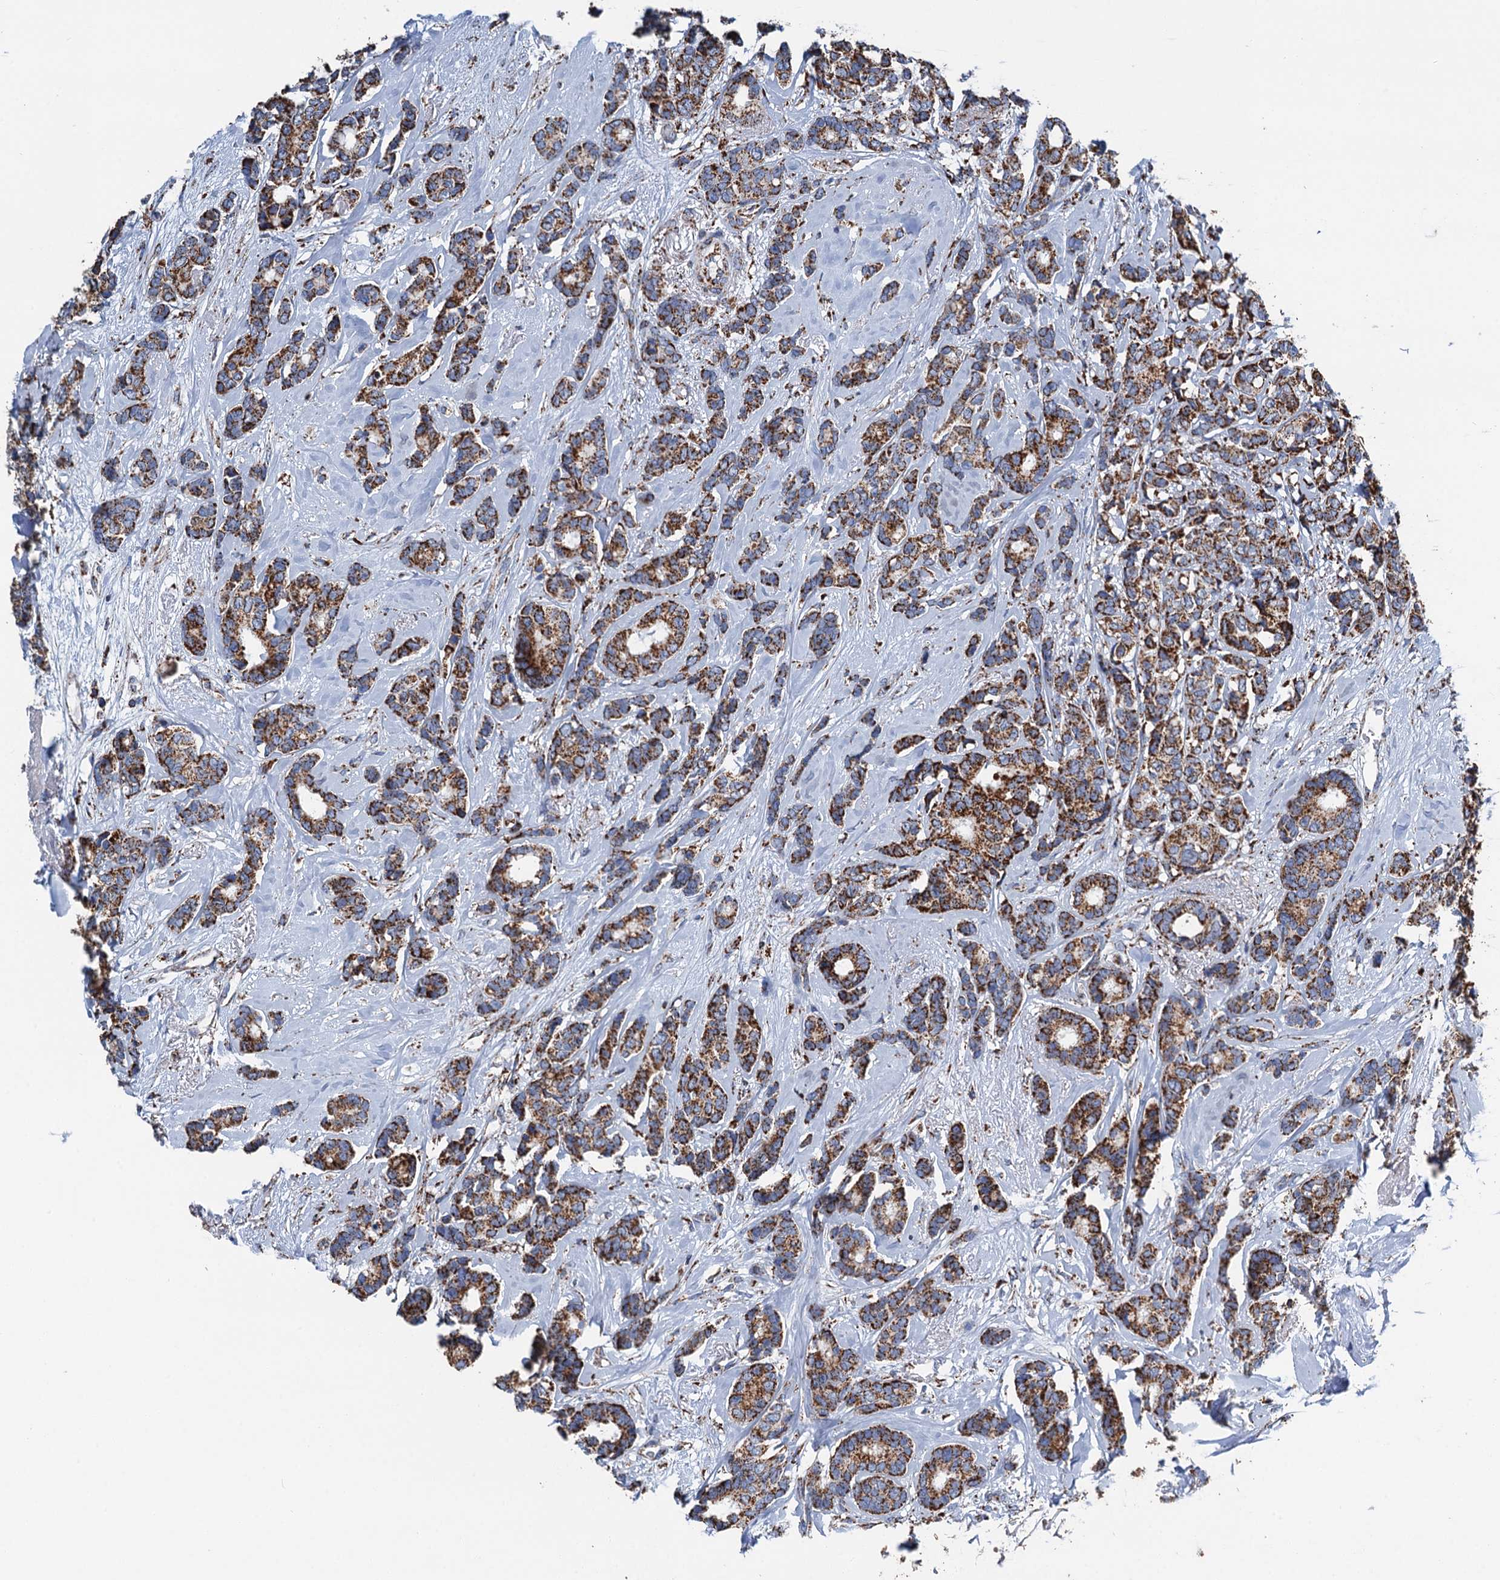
{"staining": {"intensity": "strong", "quantity": ">75%", "location": "cytoplasmic/membranous"}, "tissue": "breast cancer", "cell_type": "Tumor cells", "image_type": "cancer", "snomed": [{"axis": "morphology", "description": "Duct carcinoma"}, {"axis": "topography", "description": "Breast"}], "caption": "Breast cancer (infiltrating ductal carcinoma) tissue reveals strong cytoplasmic/membranous staining in approximately >75% of tumor cells, visualized by immunohistochemistry.", "gene": "IVD", "patient": {"sex": "female", "age": 87}}